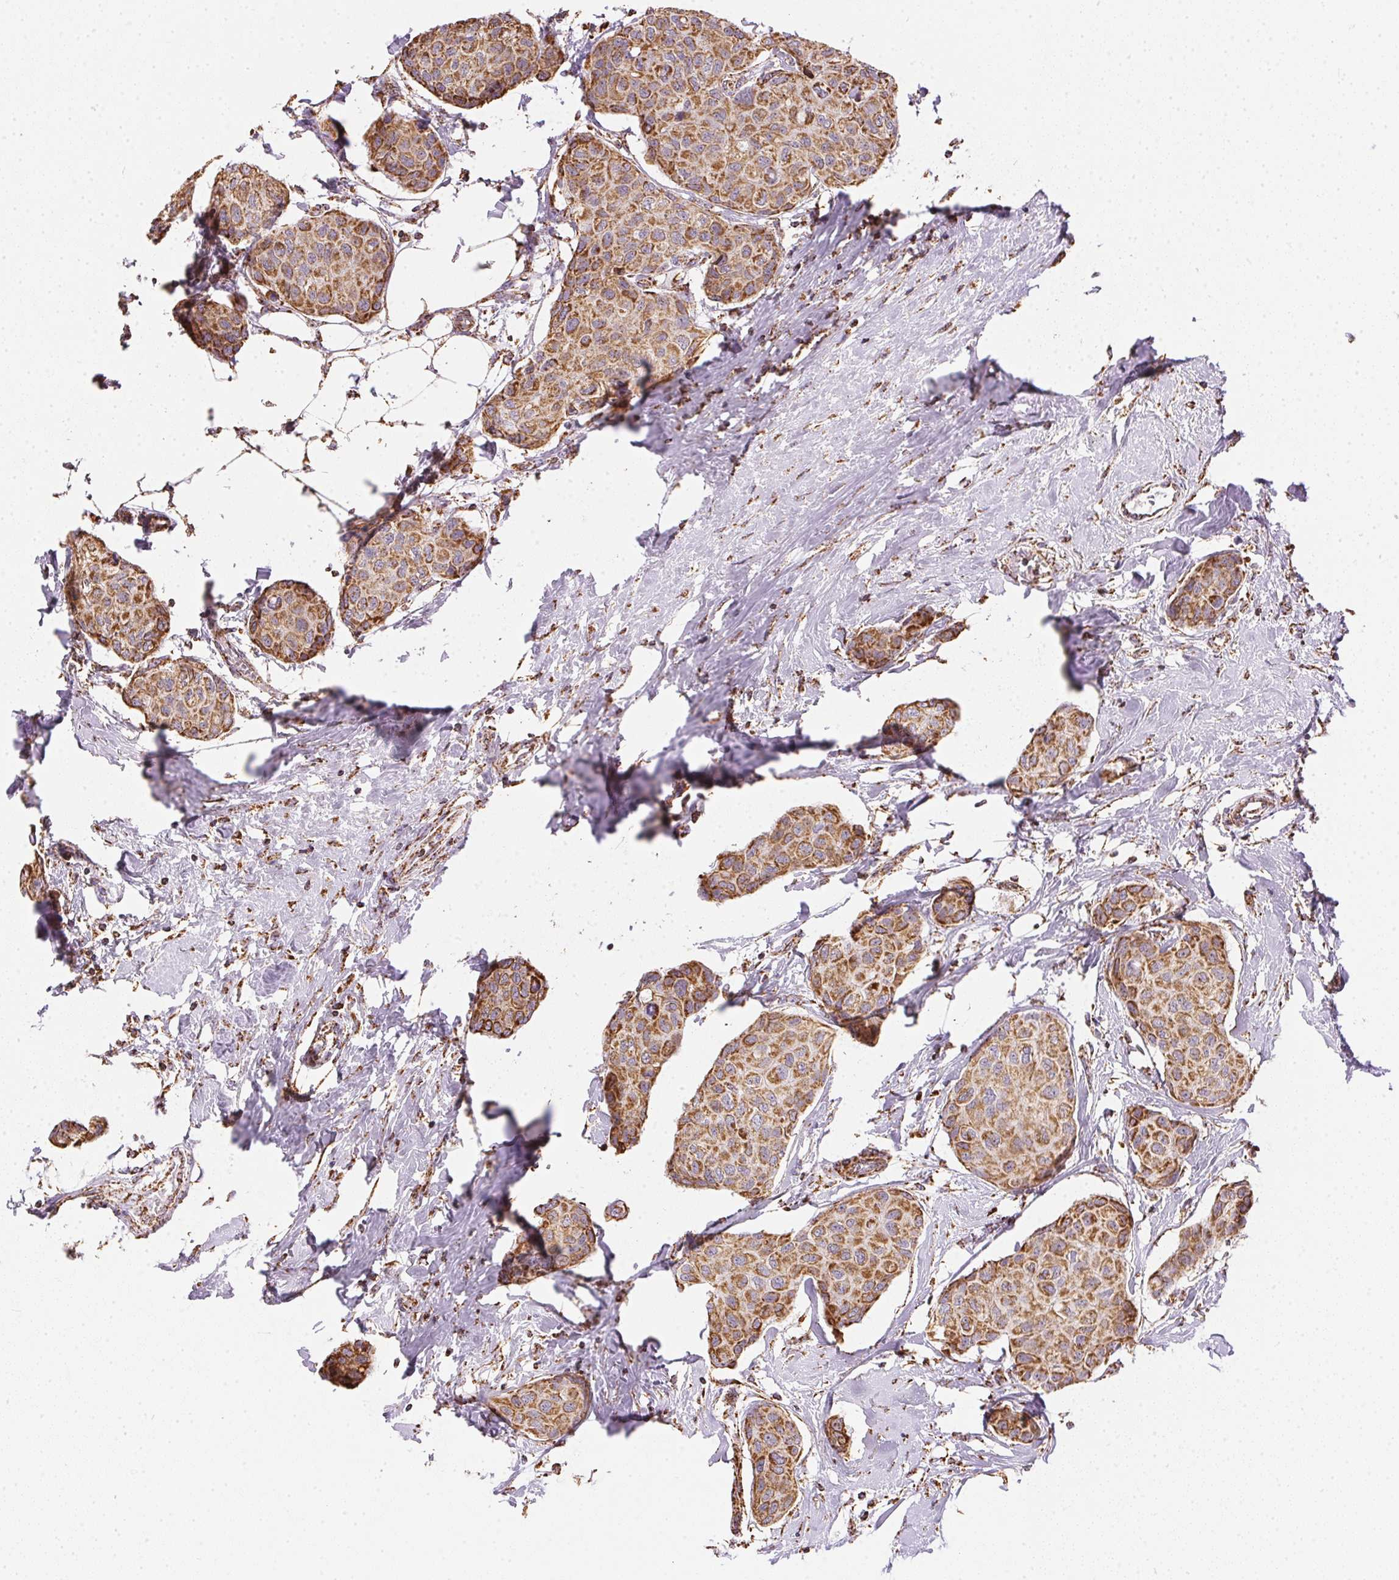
{"staining": {"intensity": "moderate", "quantity": ">75%", "location": "cytoplasmic/membranous"}, "tissue": "breast cancer", "cell_type": "Tumor cells", "image_type": "cancer", "snomed": [{"axis": "morphology", "description": "Duct carcinoma"}, {"axis": "topography", "description": "Breast"}], "caption": "IHC (DAB) staining of breast cancer (infiltrating ductal carcinoma) displays moderate cytoplasmic/membranous protein staining in approximately >75% of tumor cells.", "gene": "MAPK11", "patient": {"sex": "female", "age": 80}}